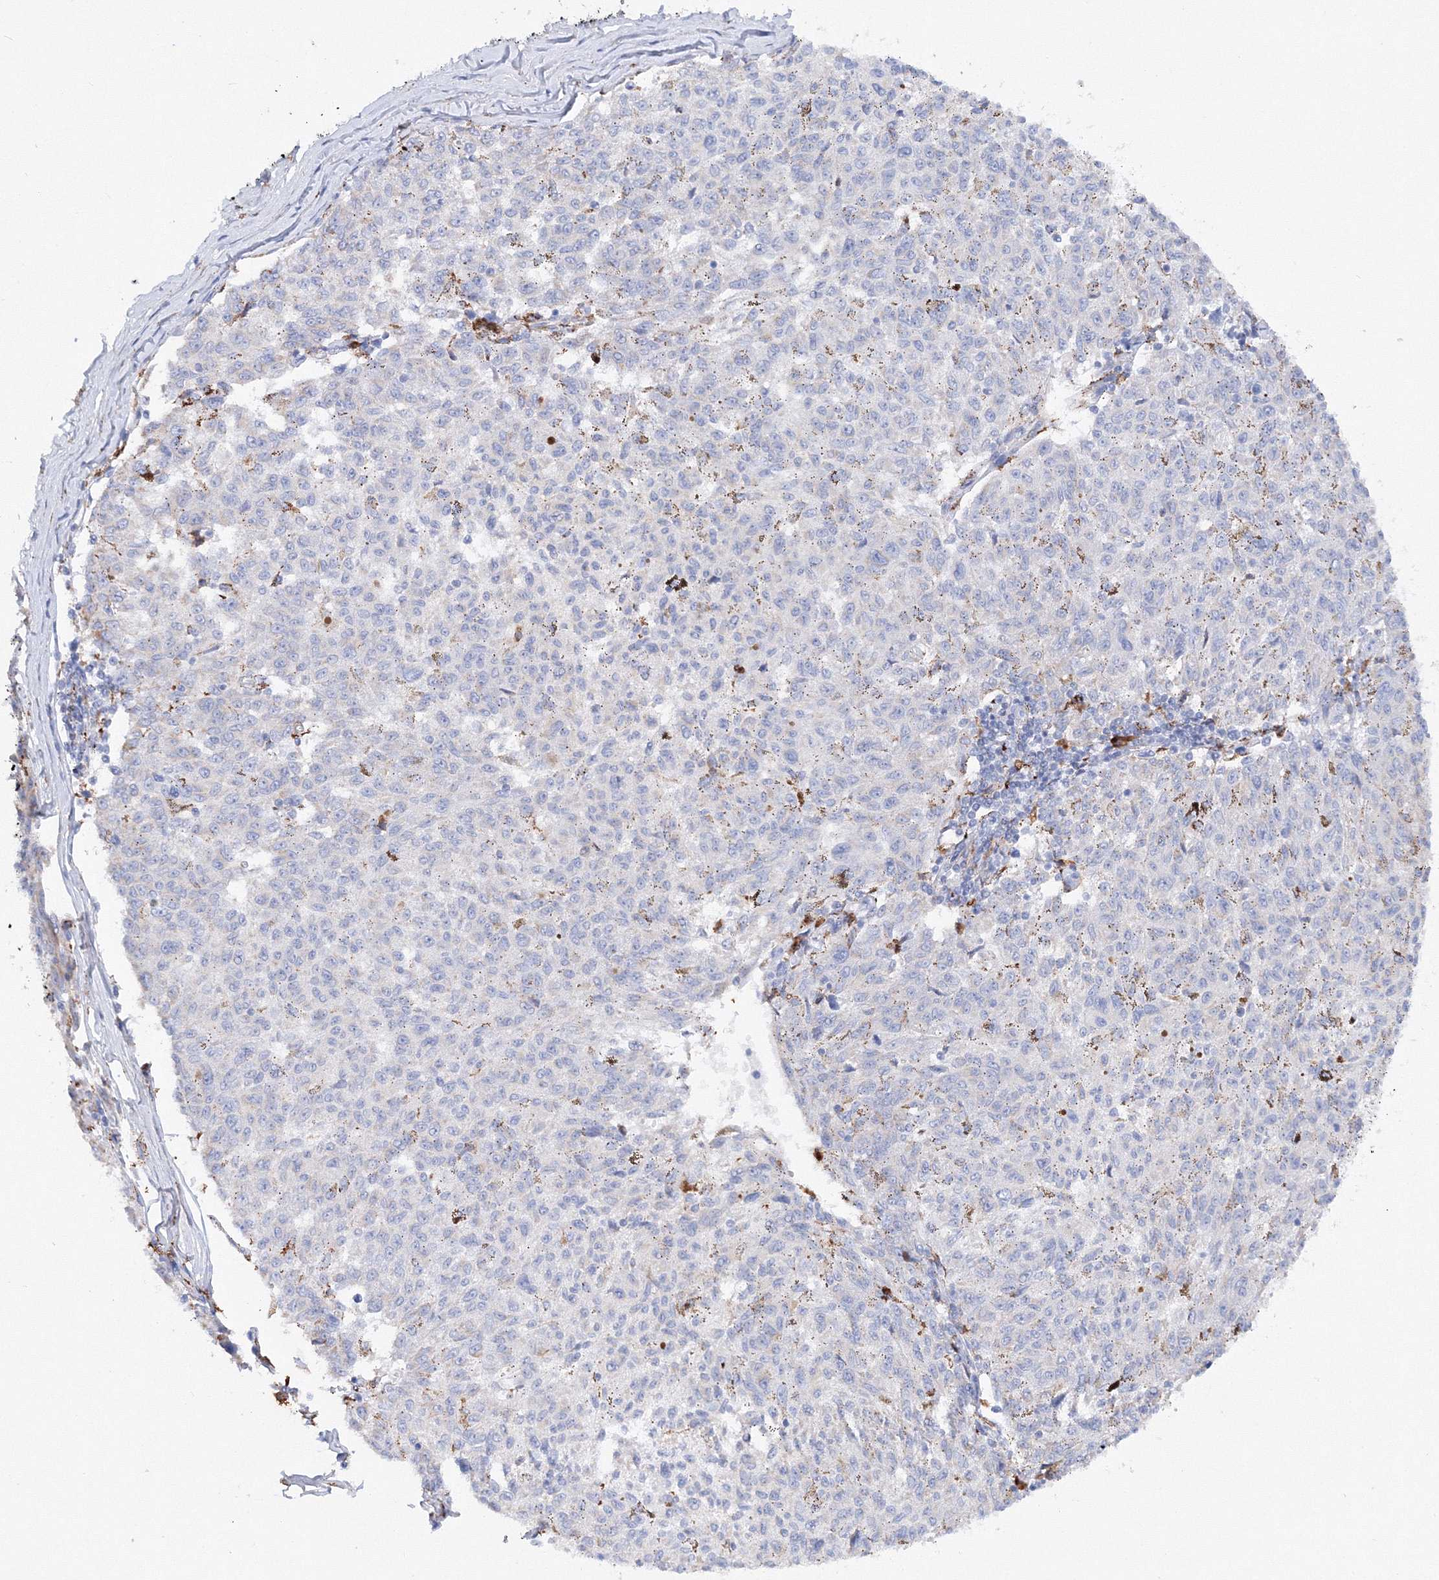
{"staining": {"intensity": "negative", "quantity": "none", "location": "none"}, "tissue": "melanoma", "cell_type": "Tumor cells", "image_type": "cancer", "snomed": [{"axis": "morphology", "description": "Malignant melanoma, NOS"}, {"axis": "topography", "description": "Skin"}], "caption": "The immunohistochemistry (IHC) photomicrograph has no significant positivity in tumor cells of melanoma tissue.", "gene": "MERTK", "patient": {"sex": "female", "age": 72}}